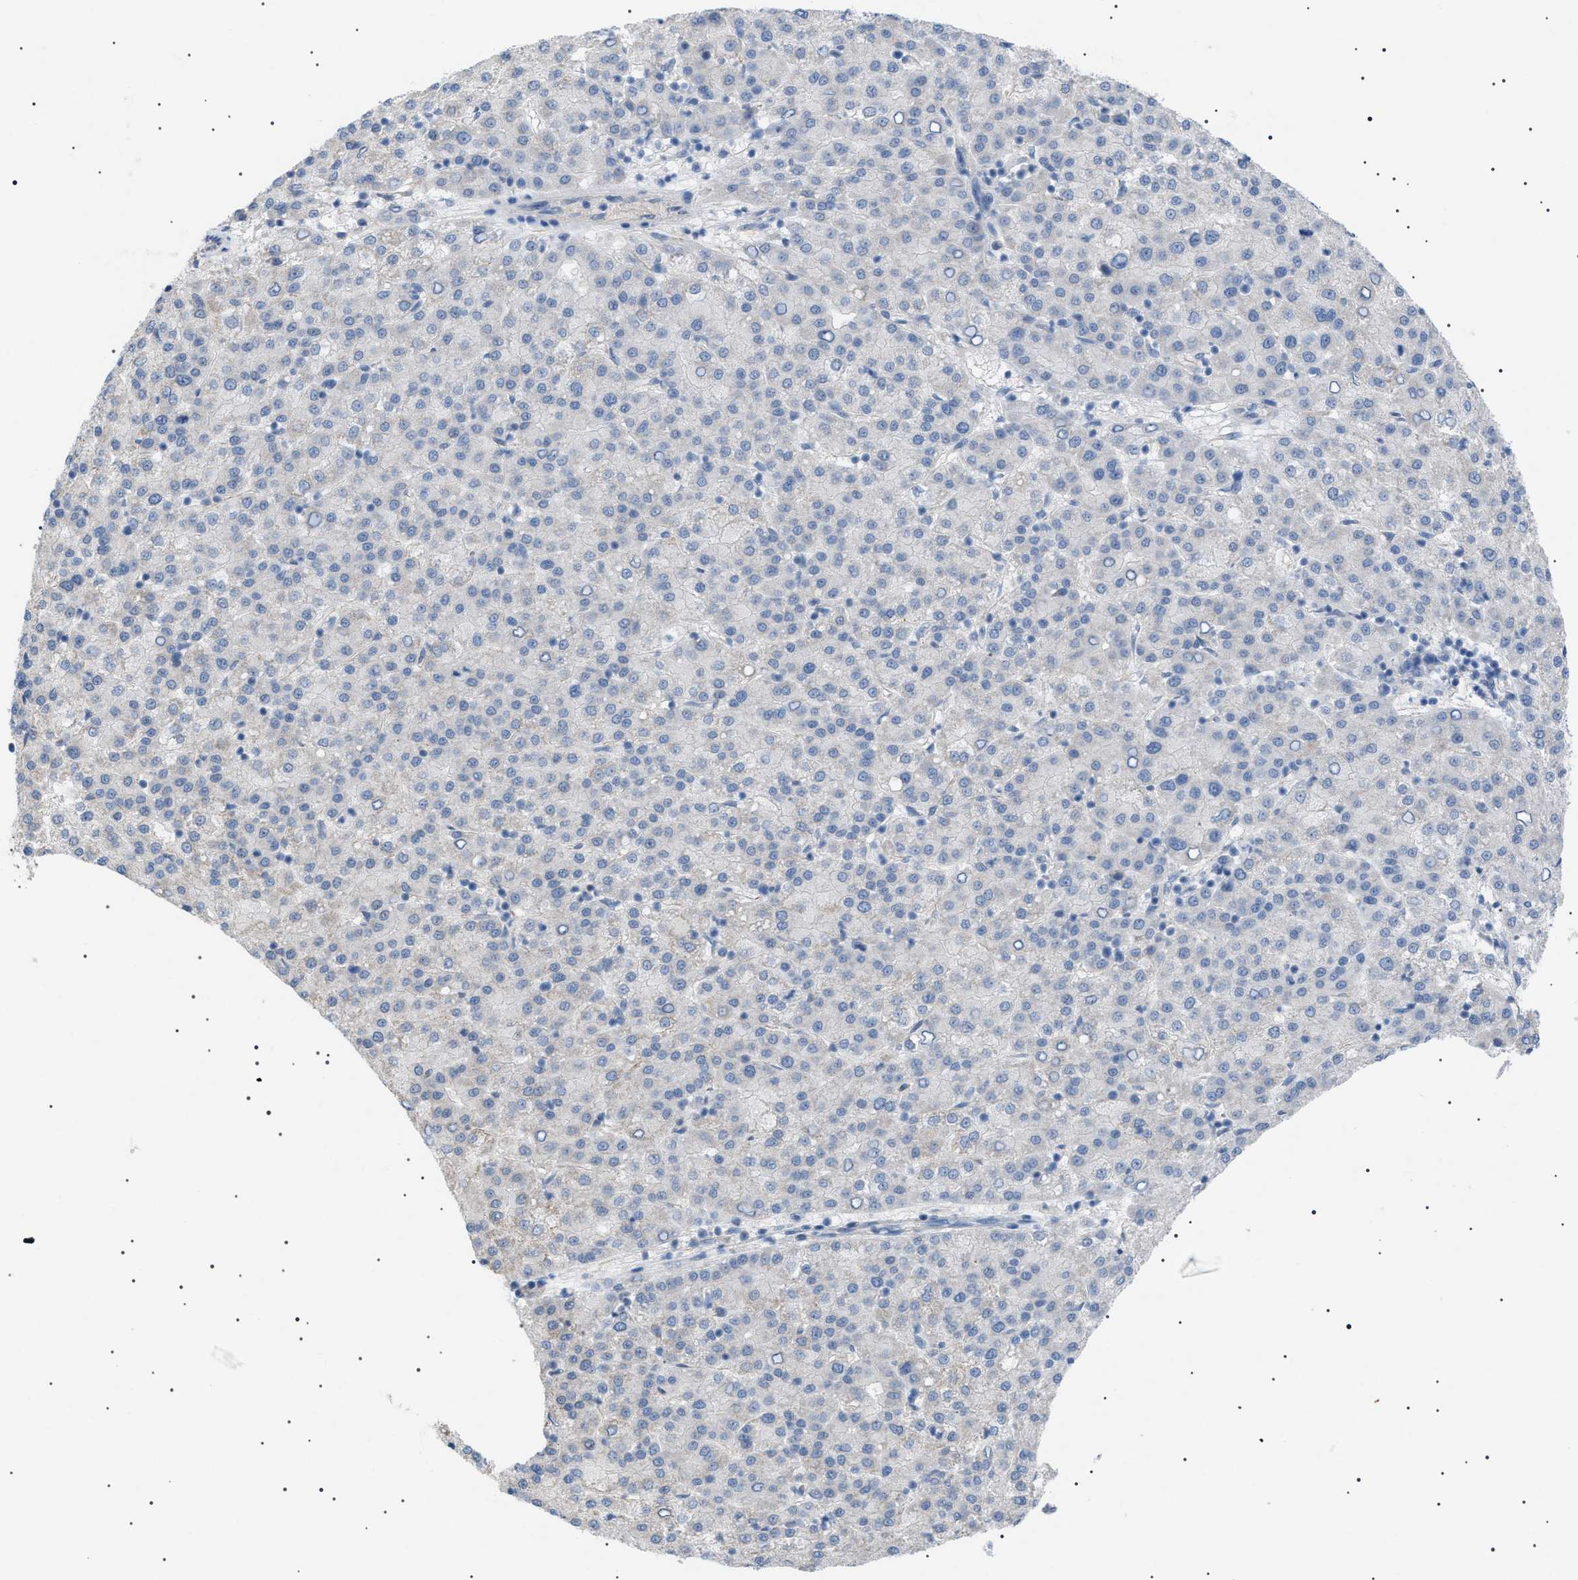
{"staining": {"intensity": "negative", "quantity": "none", "location": "none"}, "tissue": "liver cancer", "cell_type": "Tumor cells", "image_type": "cancer", "snomed": [{"axis": "morphology", "description": "Carcinoma, Hepatocellular, NOS"}, {"axis": "topography", "description": "Liver"}], "caption": "This is an immunohistochemistry (IHC) photomicrograph of liver hepatocellular carcinoma. There is no staining in tumor cells.", "gene": "ADAMTS1", "patient": {"sex": "female", "age": 58}}